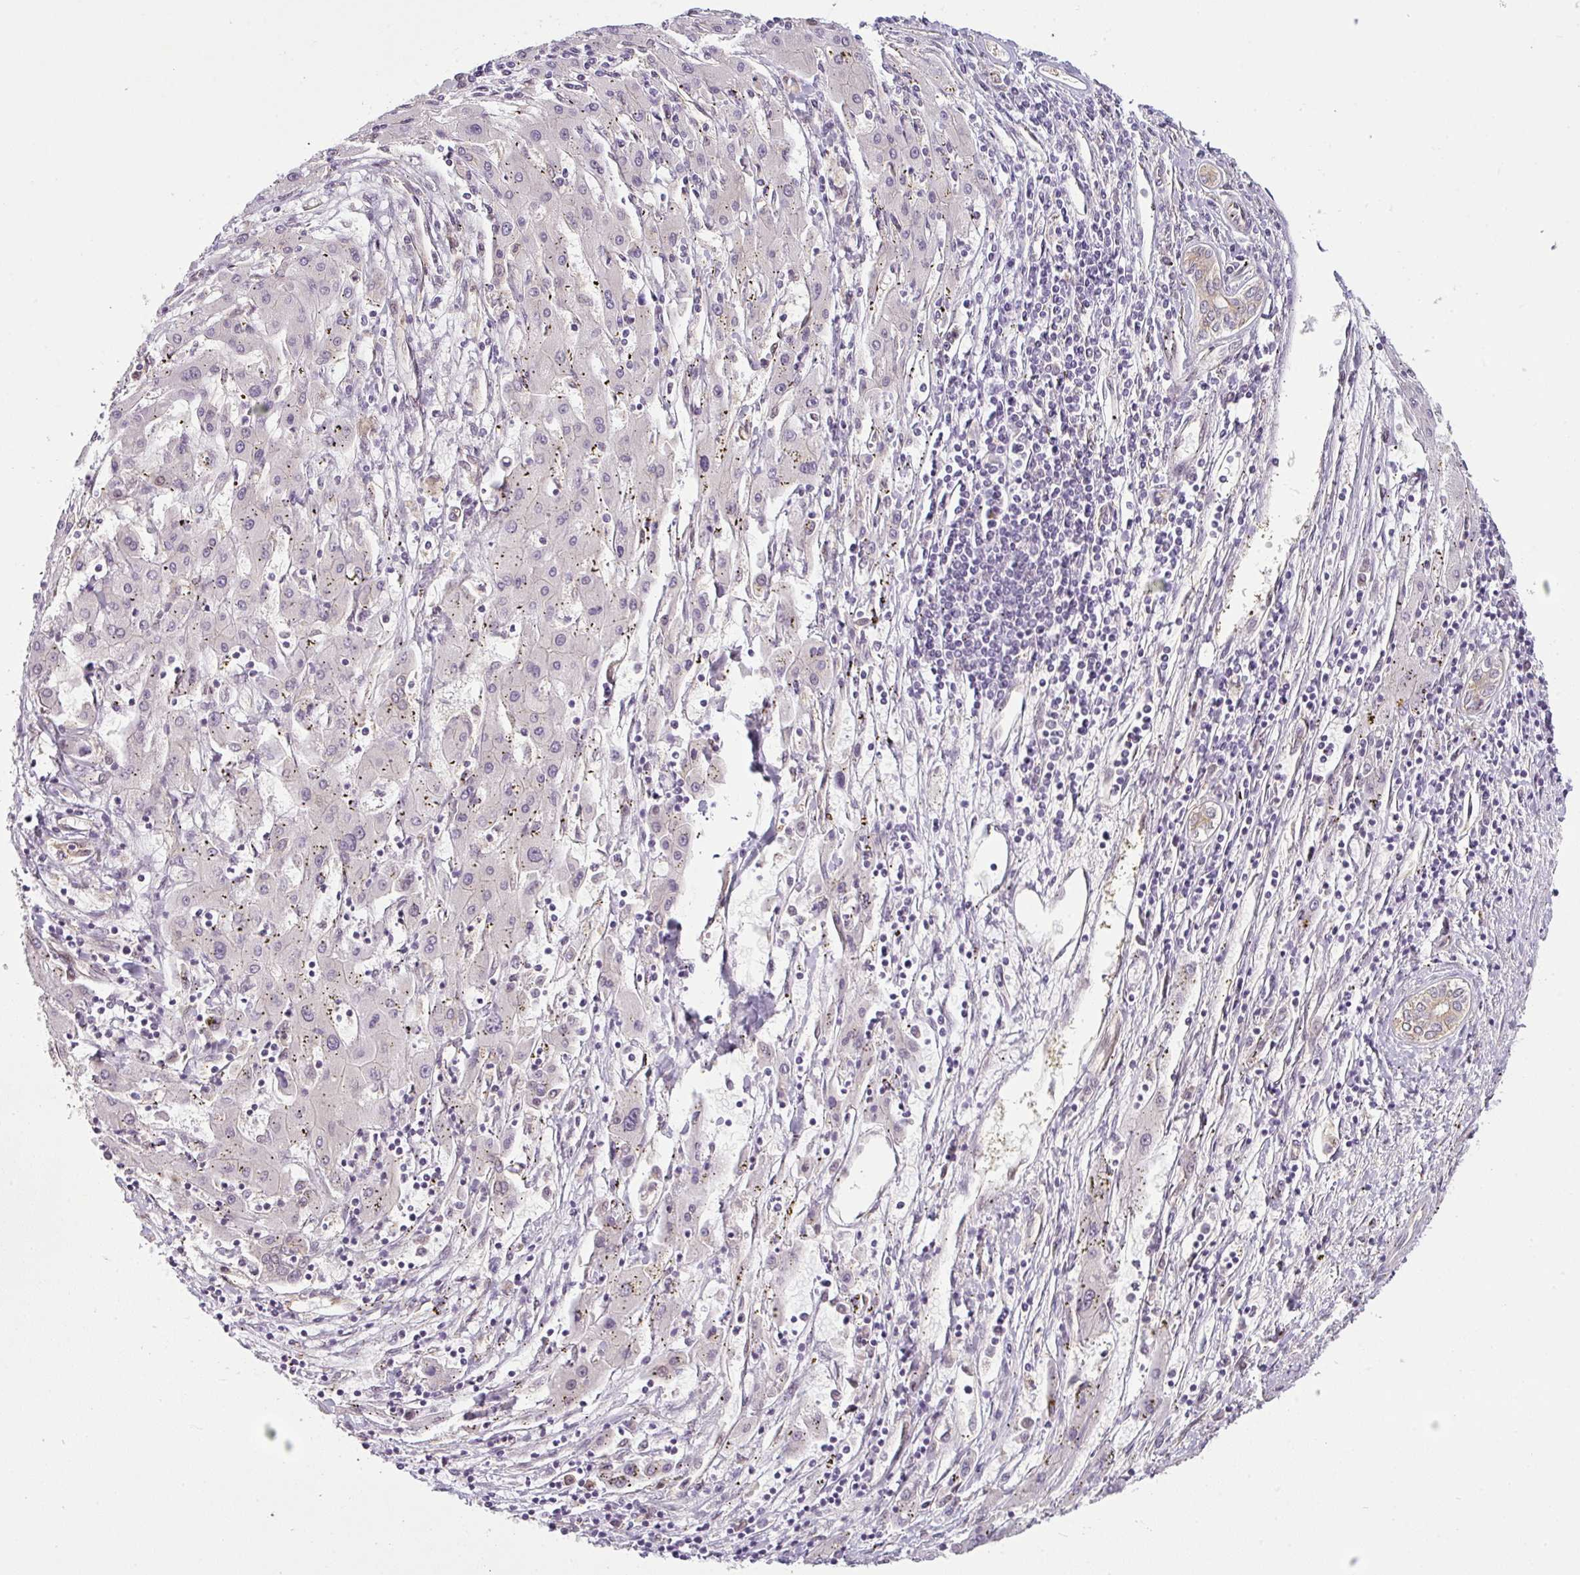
{"staining": {"intensity": "negative", "quantity": "none", "location": "none"}, "tissue": "liver cancer", "cell_type": "Tumor cells", "image_type": "cancer", "snomed": [{"axis": "morphology", "description": "Carcinoma, Hepatocellular, NOS"}, {"axis": "topography", "description": "Liver"}], "caption": "Liver cancer was stained to show a protein in brown. There is no significant expression in tumor cells.", "gene": "ANKRD18A", "patient": {"sex": "male", "age": 72}}